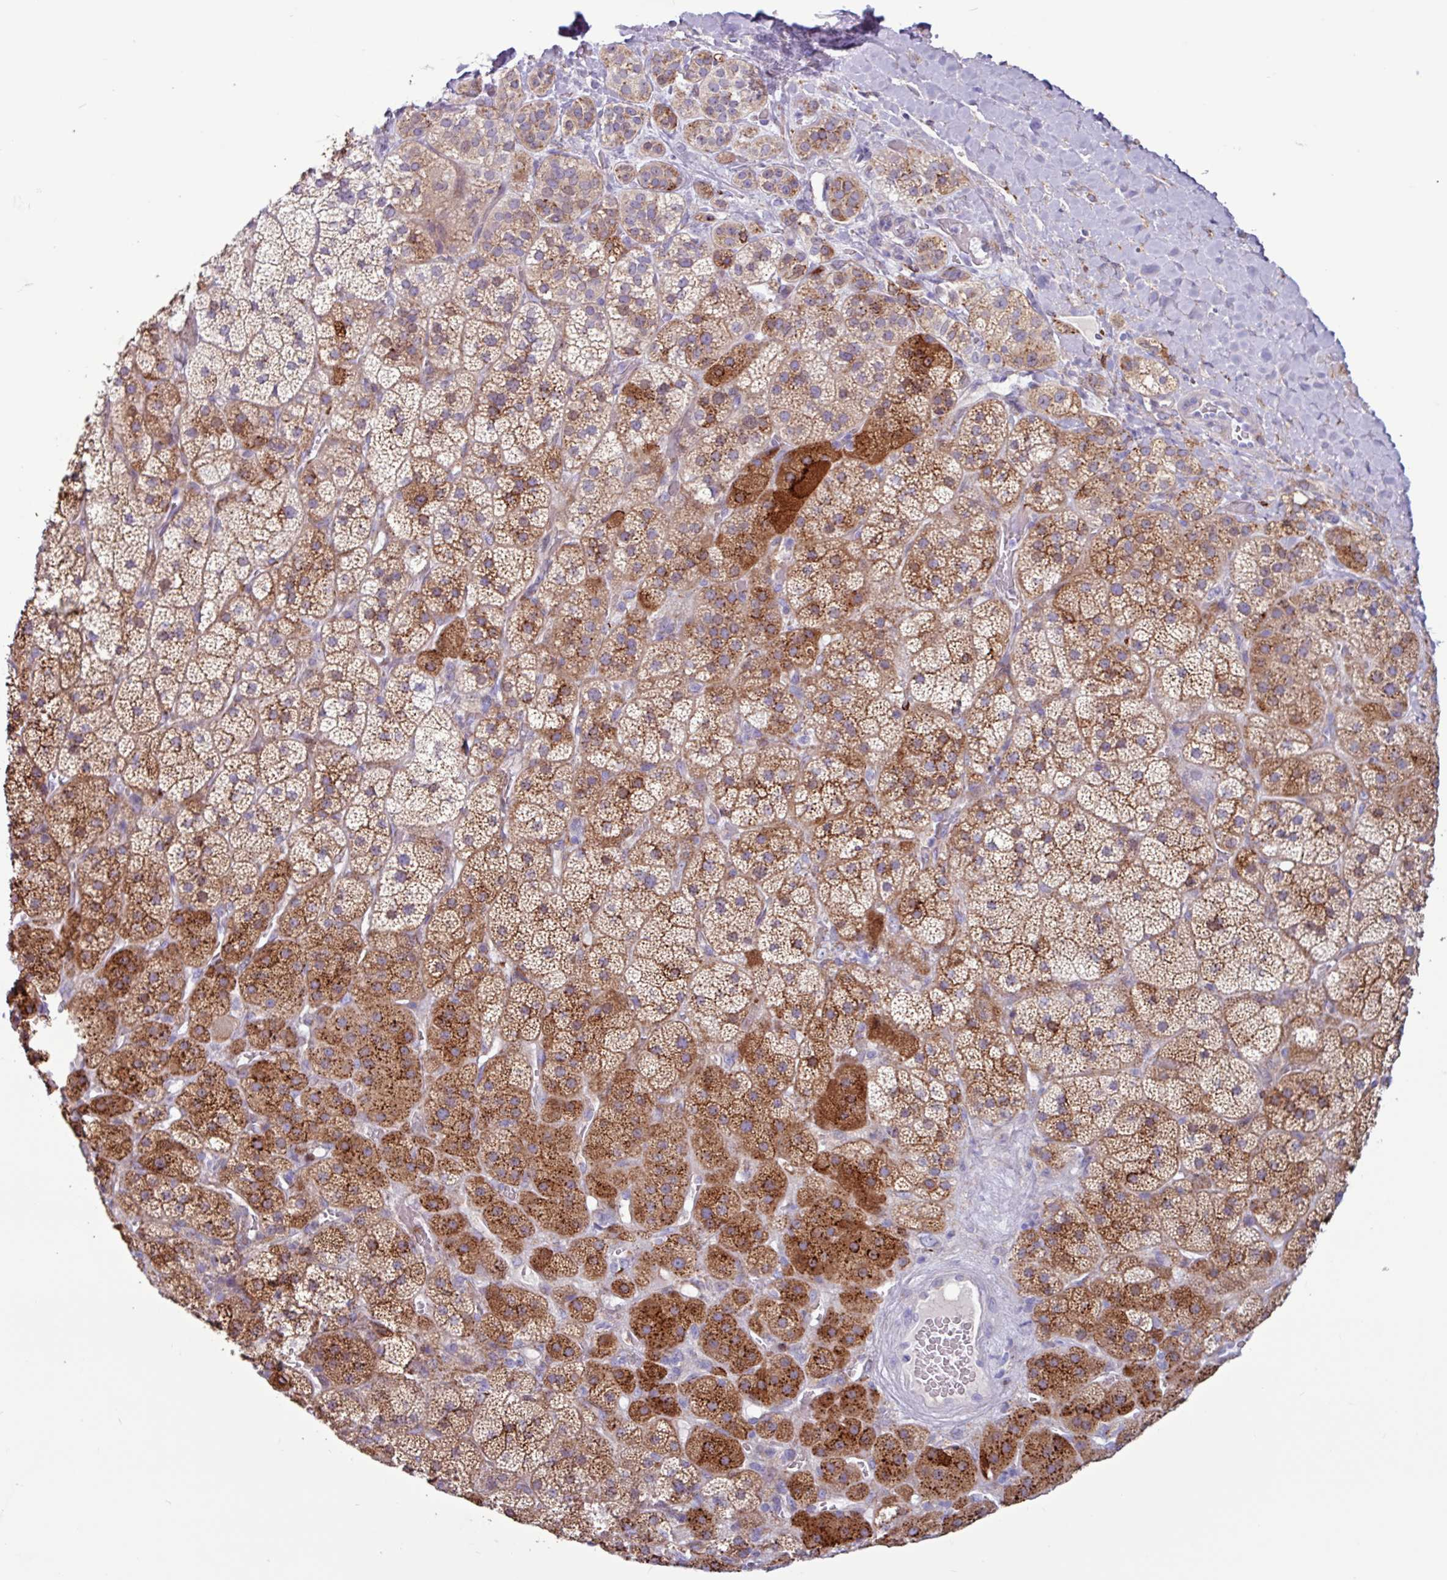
{"staining": {"intensity": "strong", "quantity": ">75%", "location": "cytoplasmic/membranous"}, "tissue": "adrenal gland", "cell_type": "Glandular cells", "image_type": "normal", "snomed": [{"axis": "morphology", "description": "Normal tissue, NOS"}, {"axis": "topography", "description": "Adrenal gland"}], "caption": "Adrenal gland stained for a protein (brown) shows strong cytoplasmic/membranous positive positivity in approximately >75% of glandular cells.", "gene": "PPP1R35", "patient": {"sex": "male", "age": 57}}